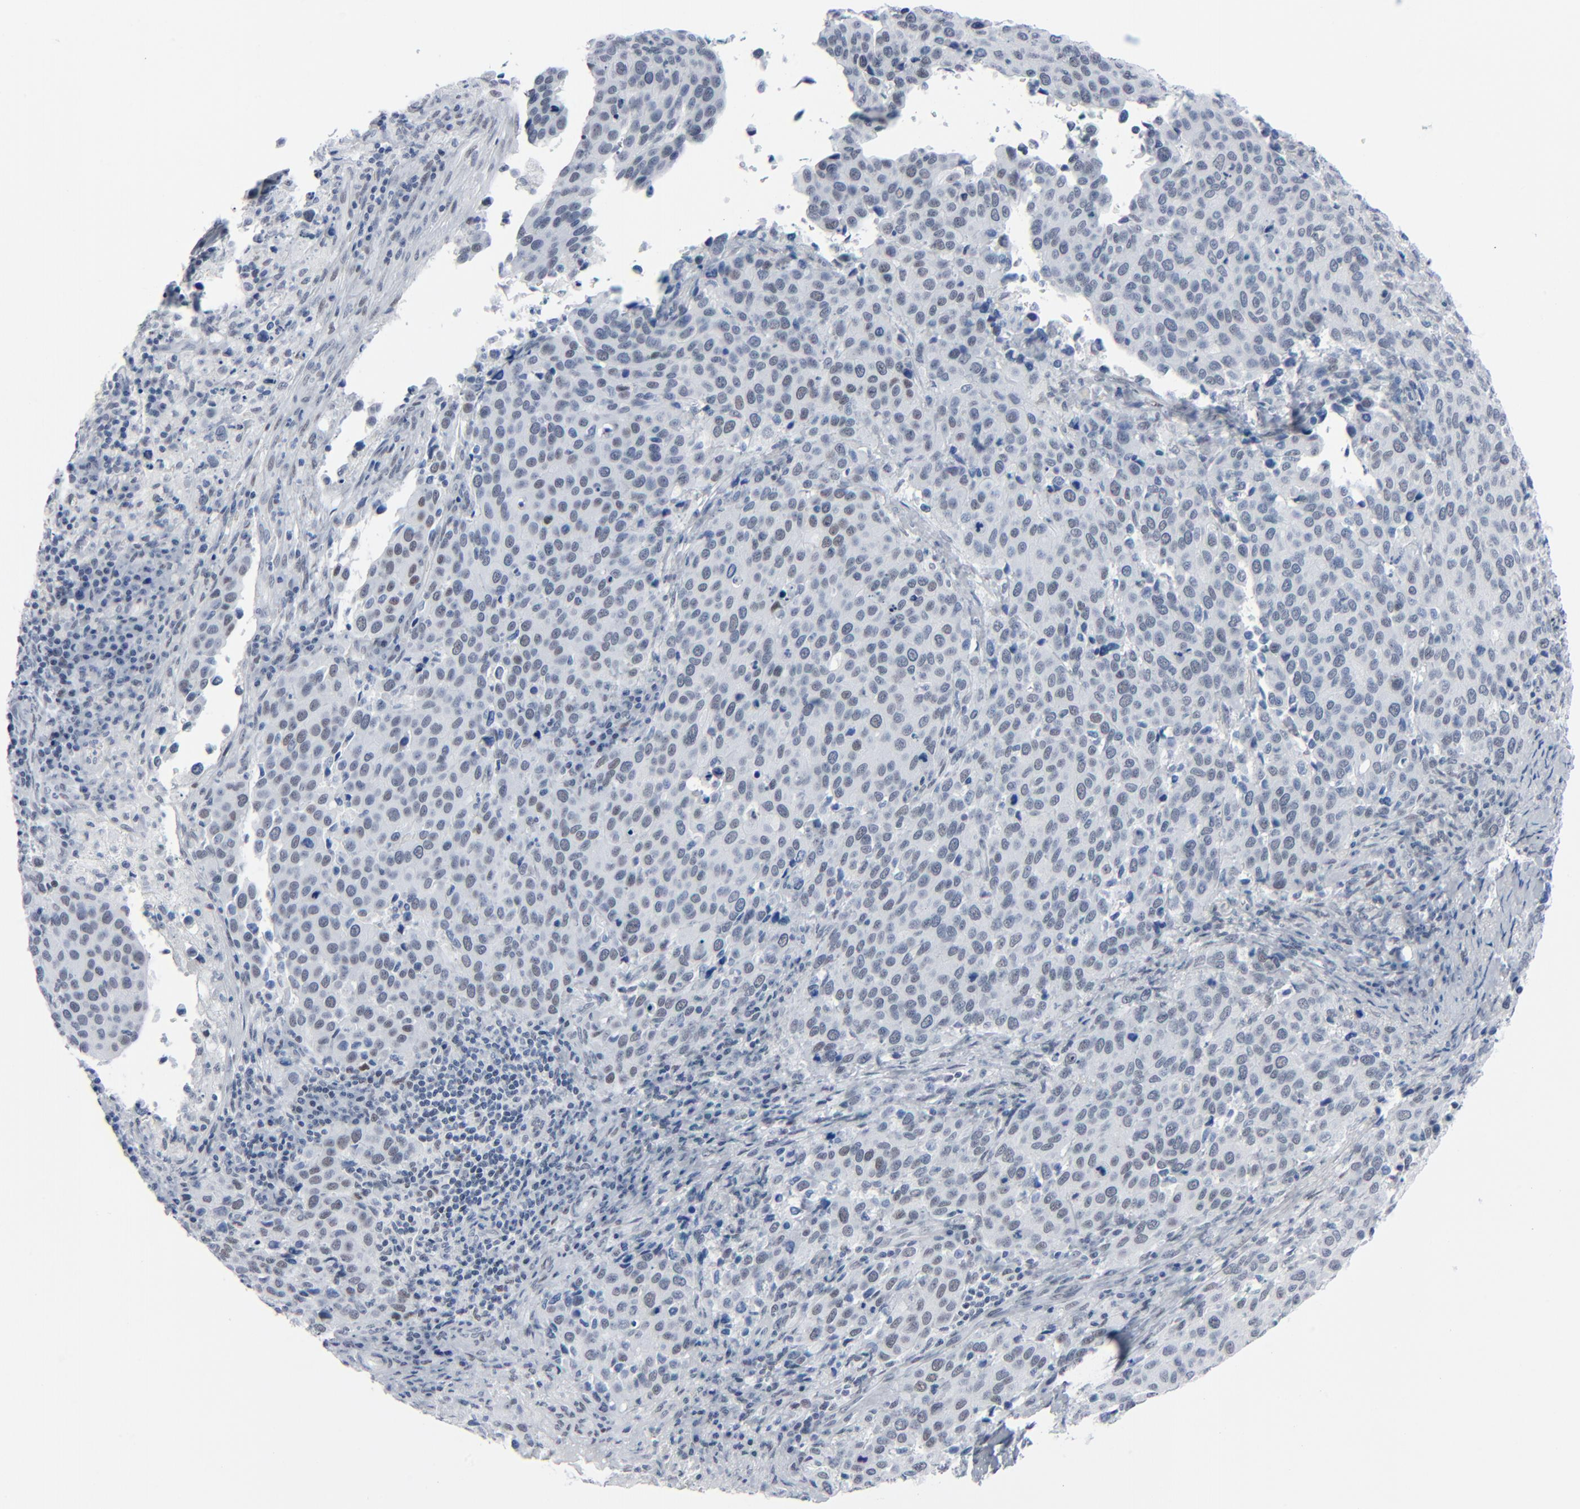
{"staining": {"intensity": "weak", "quantity": "25%-75%", "location": "nuclear"}, "tissue": "cervical cancer", "cell_type": "Tumor cells", "image_type": "cancer", "snomed": [{"axis": "morphology", "description": "Squamous cell carcinoma, NOS"}, {"axis": "topography", "description": "Cervix"}], "caption": "Weak nuclear staining is identified in about 25%-75% of tumor cells in cervical cancer (squamous cell carcinoma).", "gene": "SIRT1", "patient": {"sex": "female", "age": 54}}